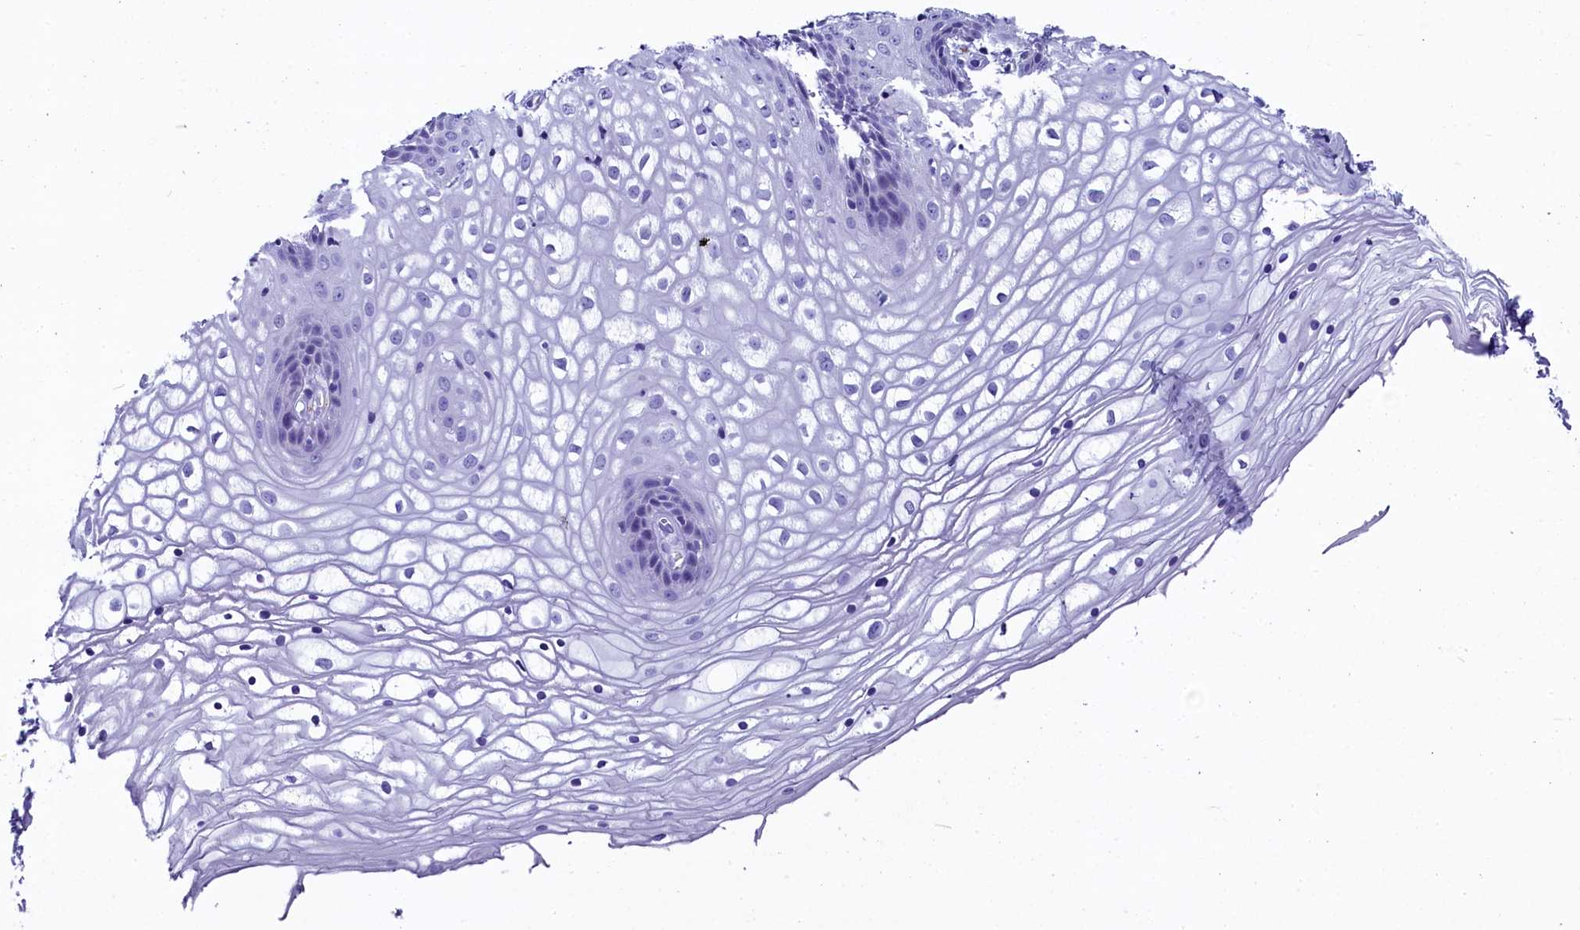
{"staining": {"intensity": "negative", "quantity": "none", "location": "none"}, "tissue": "vagina", "cell_type": "Squamous epithelial cells", "image_type": "normal", "snomed": [{"axis": "morphology", "description": "Normal tissue, NOS"}, {"axis": "topography", "description": "Vagina"}], "caption": "This is an IHC histopathology image of unremarkable human vagina. There is no positivity in squamous epithelial cells.", "gene": "AP3B2", "patient": {"sex": "female", "age": 34}}